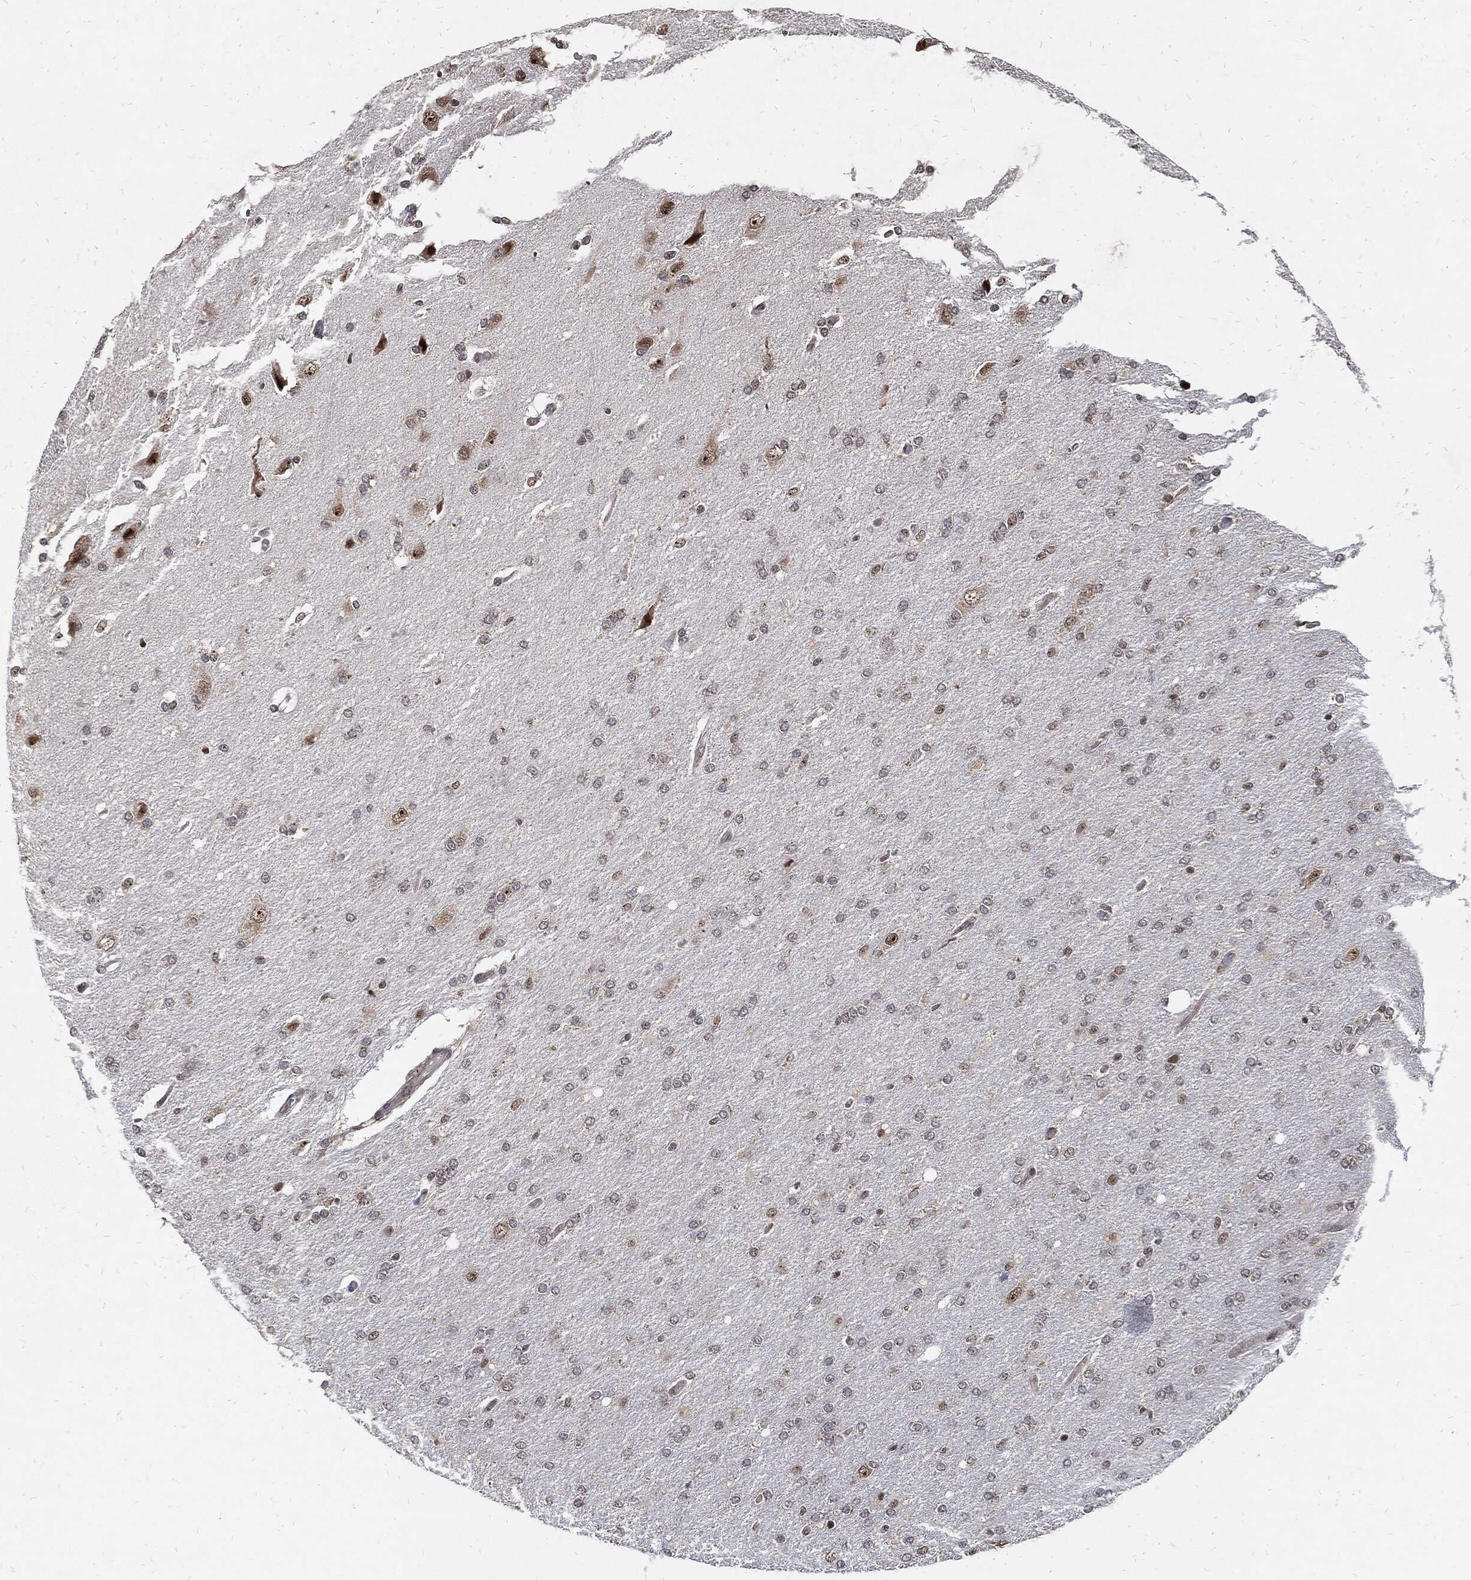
{"staining": {"intensity": "negative", "quantity": "none", "location": "none"}, "tissue": "glioma", "cell_type": "Tumor cells", "image_type": "cancer", "snomed": [{"axis": "morphology", "description": "Glioma, malignant, High grade"}, {"axis": "topography", "description": "Cerebral cortex"}], "caption": "The image demonstrates no staining of tumor cells in malignant glioma (high-grade). (Brightfield microscopy of DAB immunohistochemistry at high magnification).", "gene": "ZNF775", "patient": {"sex": "male", "age": 70}}